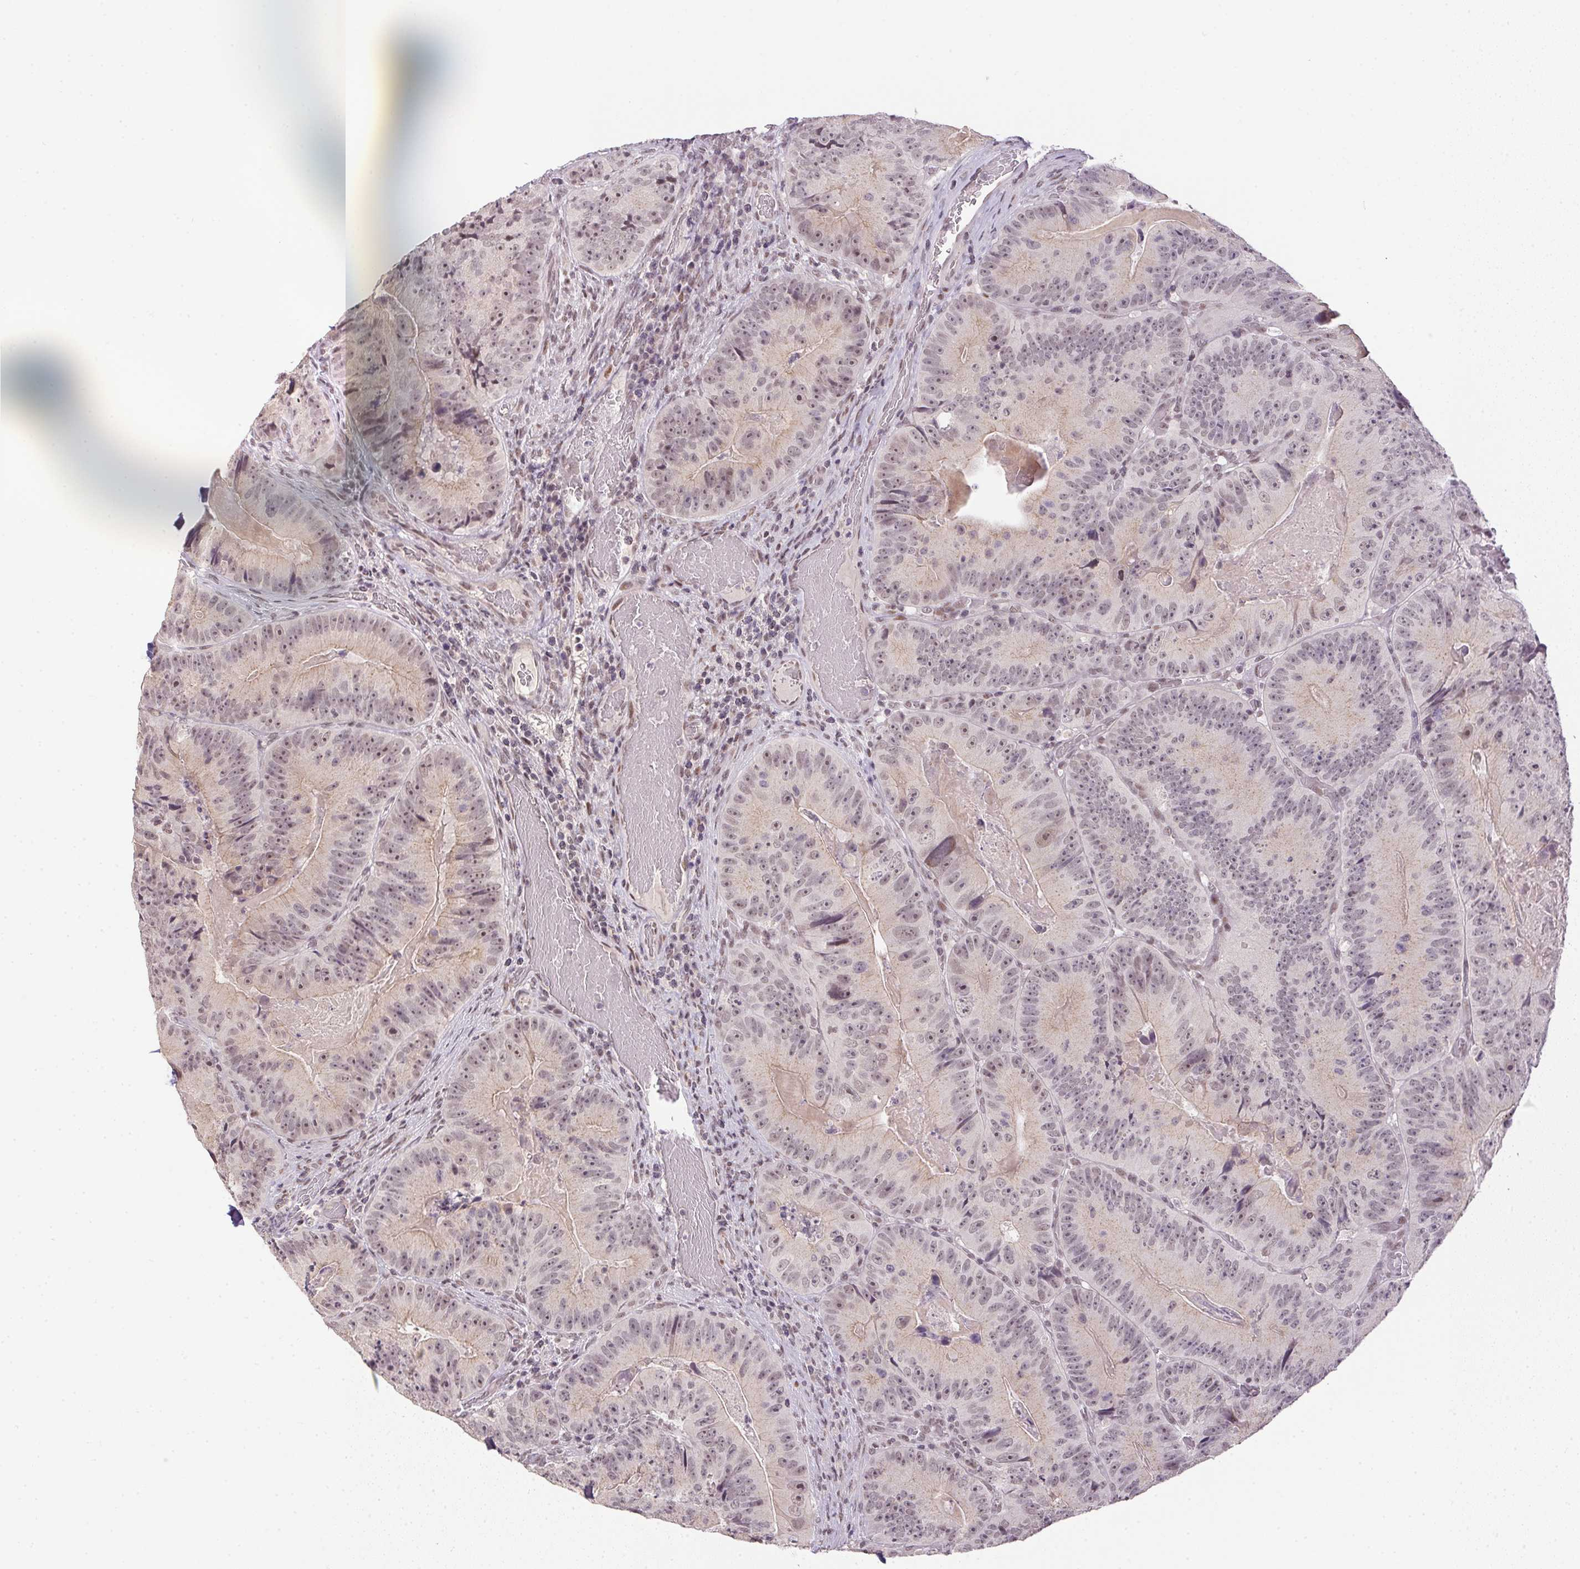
{"staining": {"intensity": "negative", "quantity": "none", "location": "none"}, "tissue": "colorectal cancer", "cell_type": "Tumor cells", "image_type": "cancer", "snomed": [{"axis": "morphology", "description": "Adenocarcinoma, NOS"}, {"axis": "topography", "description": "Colon"}], "caption": "A histopathology image of colorectal cancer stained for a protein reveals no brown staining in tumor cells. (DAB immunohistochemistry visualized using brightfield microscopy, high magnification).", "gene": "KDM4D", "patient": {"sex": "female", "age": 86}}